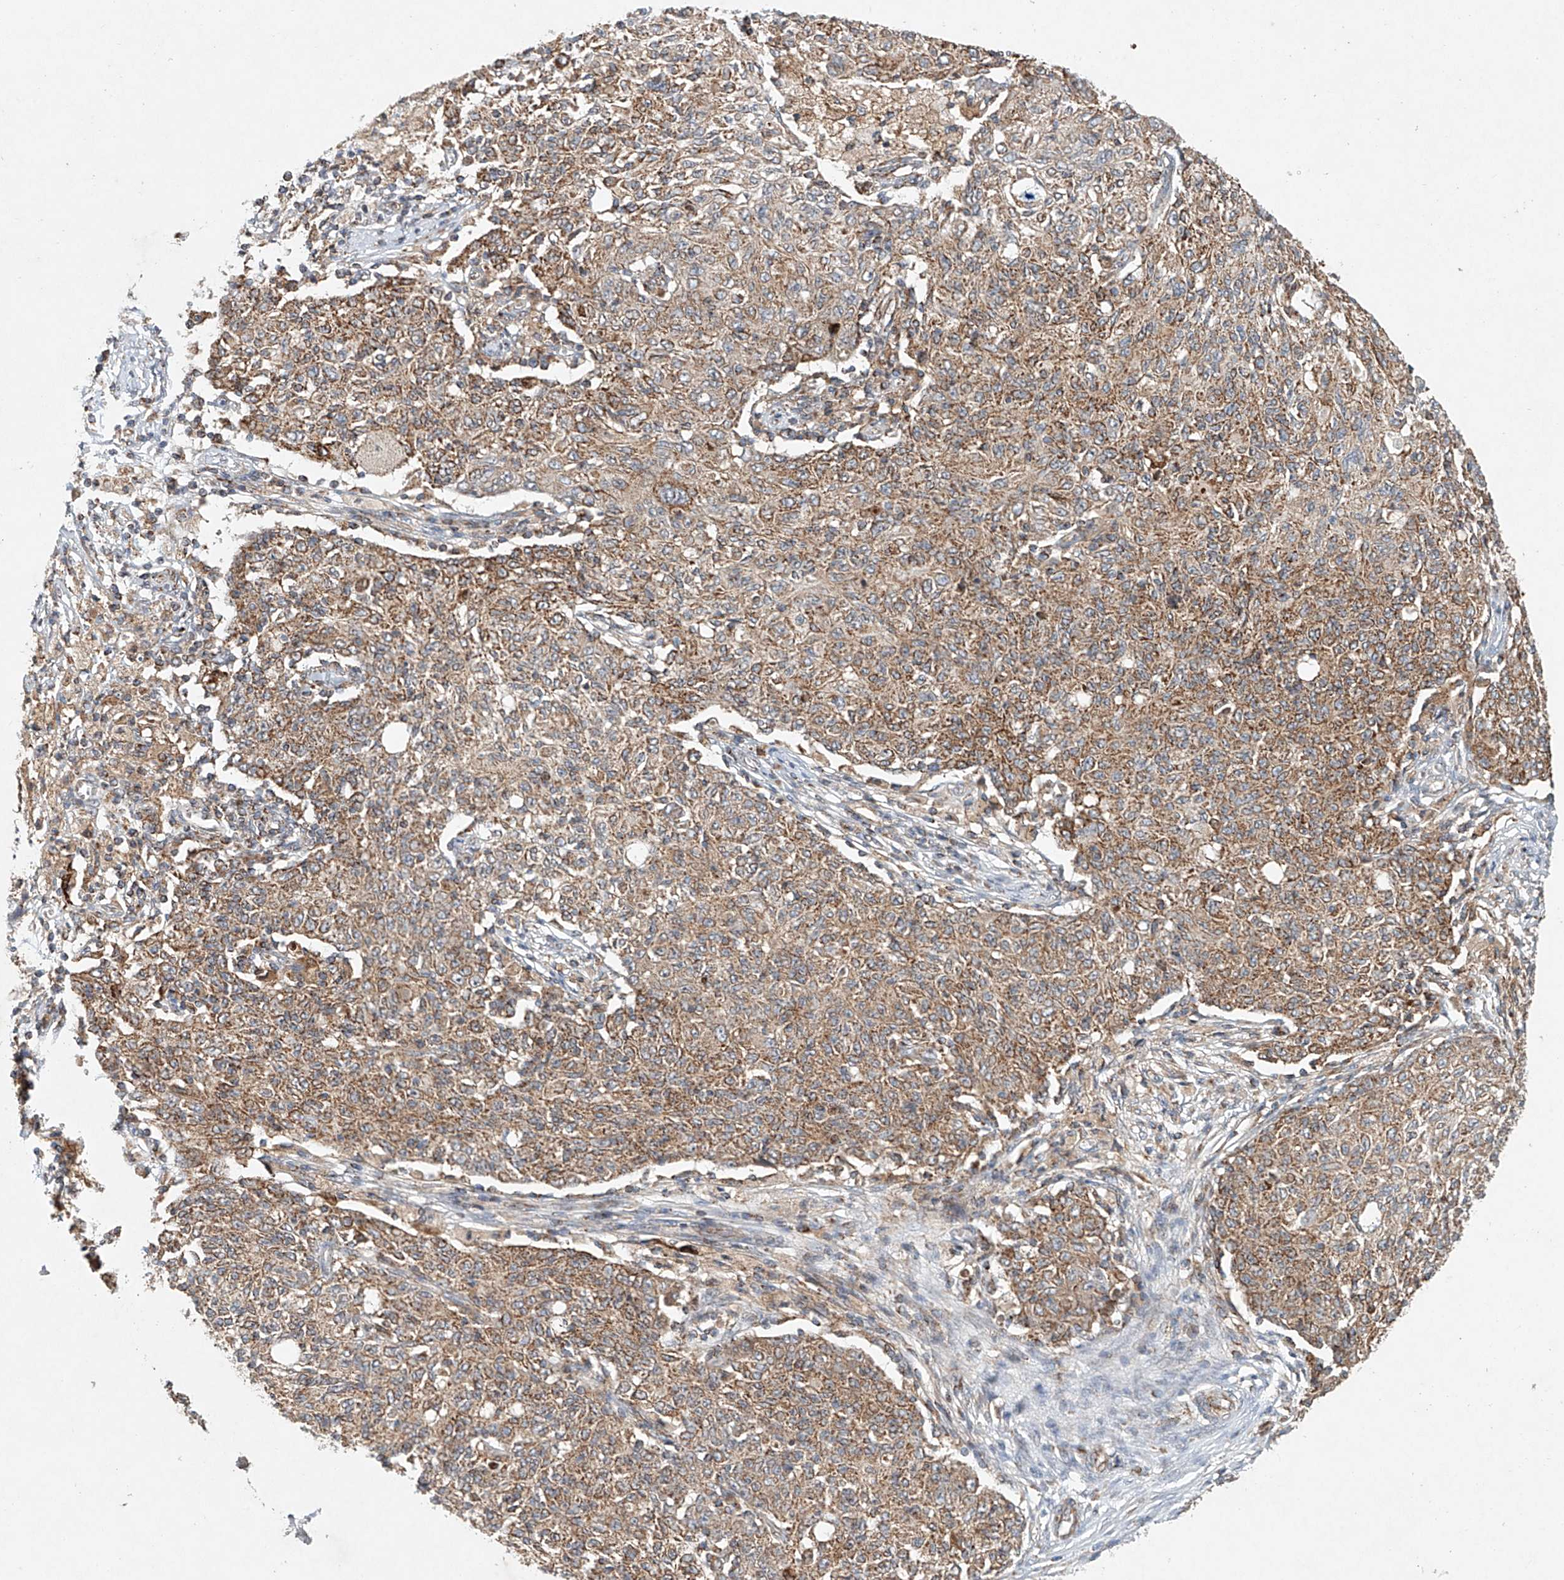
{"staining": {"intensity": "weak", "quantity": ">75%", "location": "cytoplasmic/membranous"}, "tissue": "ovarian cancer", "cell_type": "Tumor cells", "image_type": "cancer", "snomed": [{"axis": "morphology", "description": "Carcinoma, endometroid"}, {"axis": "topography", "description": "Ovary"}], "caption": "This micrograph demonstrates IHC staining of endometroid carcinoma (ovarian), with low weak cytoplasmic/membranous positivity in about >75% of tumor cells.", "gene": "DCAF11", "patient": {"sex": "female", "age": 42}}